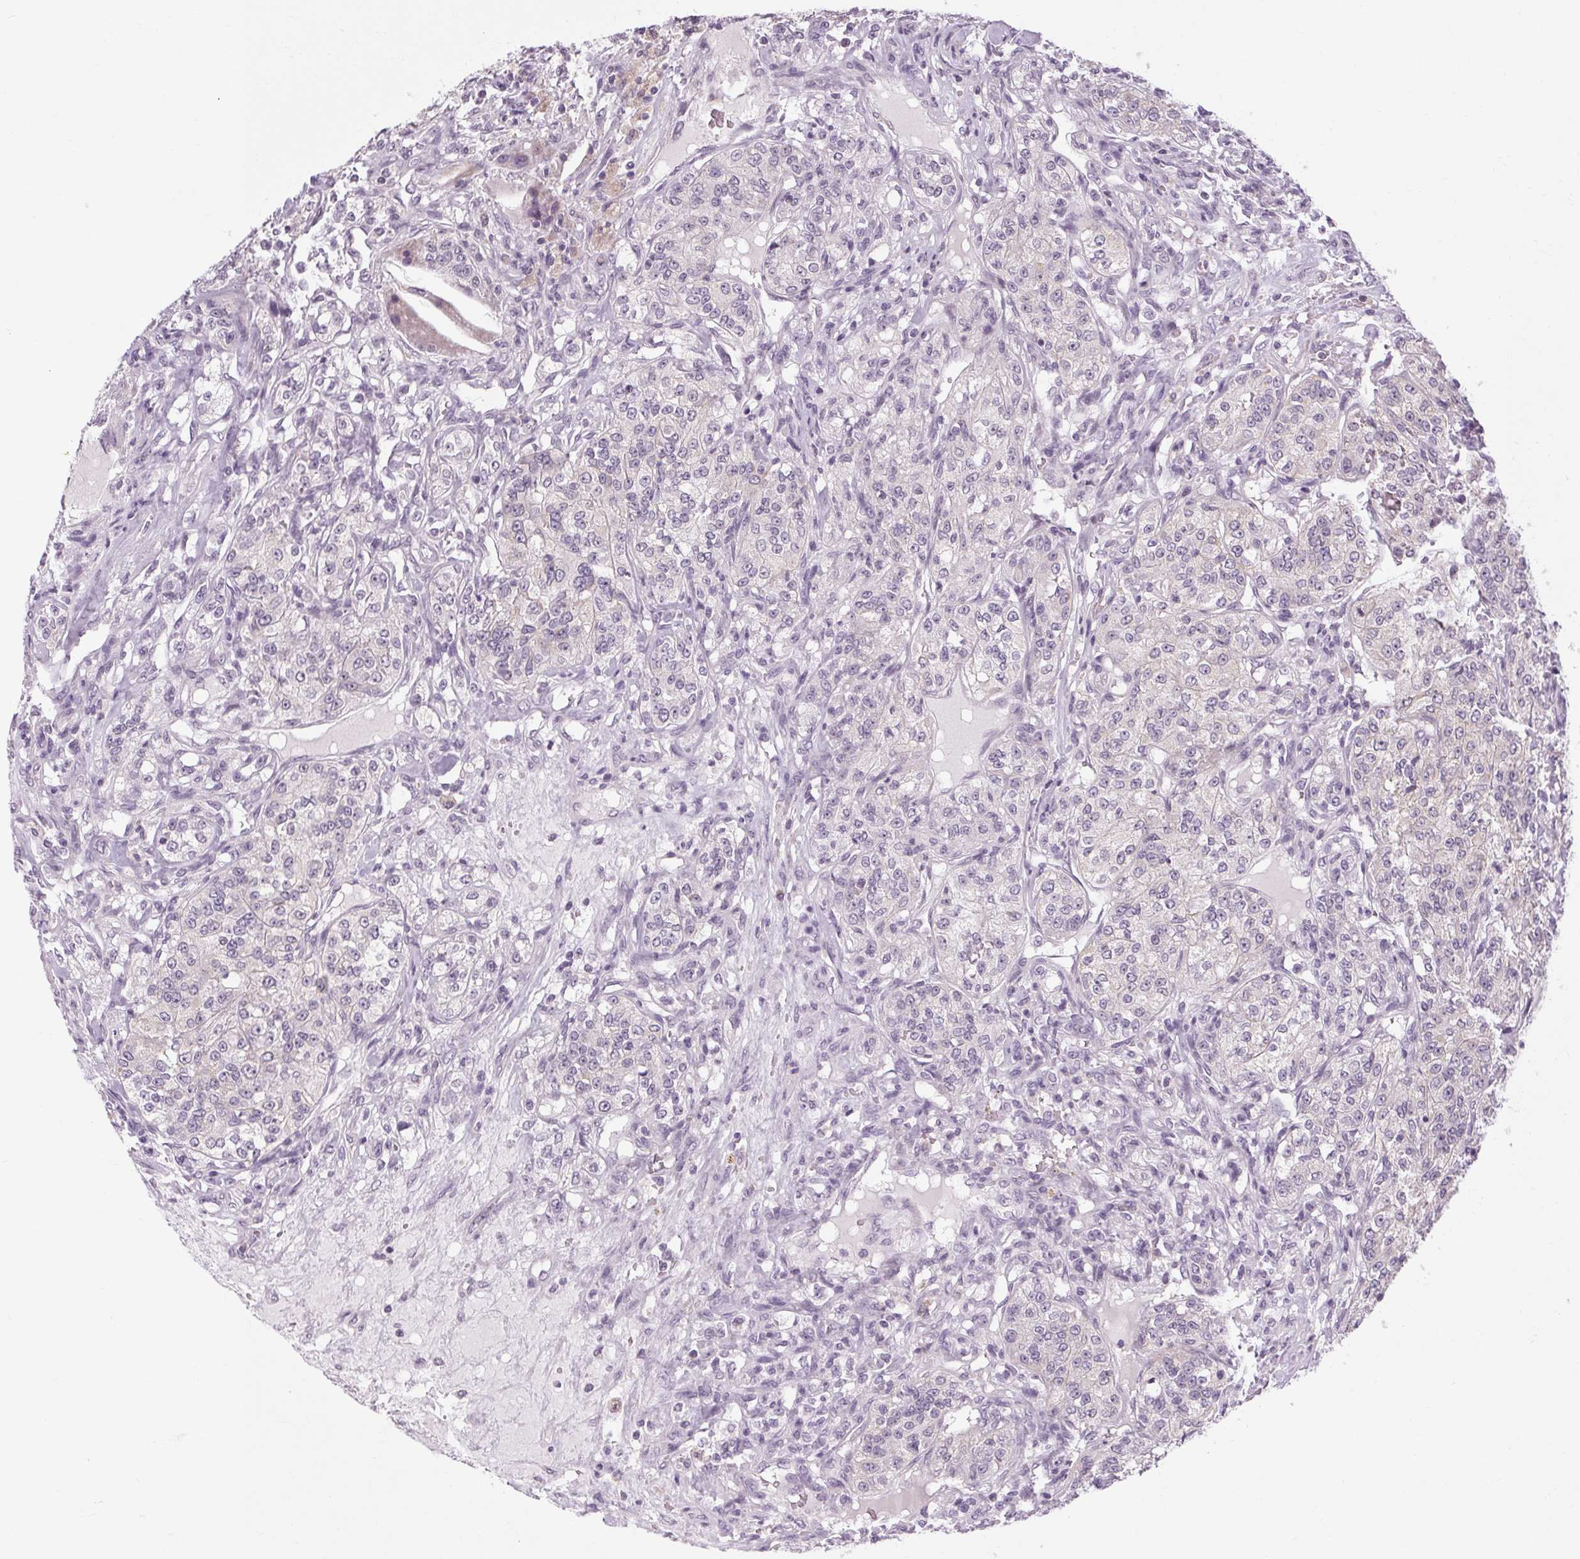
{"staining": {"intensity": "negative", "quantity": "none", "location": "none"}, "tissue": "renal cancer", "cell_type": "Tumor cells", "image_type": "cancer", "snomed": [{"axis": "morphology", "description": "Adenocarcinoma, NOS"}, {"axis": "topography", "description": "Kidney"}], "caption": "This histopathology image is of renal cancer stained with immunohistochemistry (IHC) to label a protein in brown with the nuclei are counter-stained blue. There is no staining in tumor cells.", "gene": "KLHL40", "patient": {"sex": "female", "age": 63}}